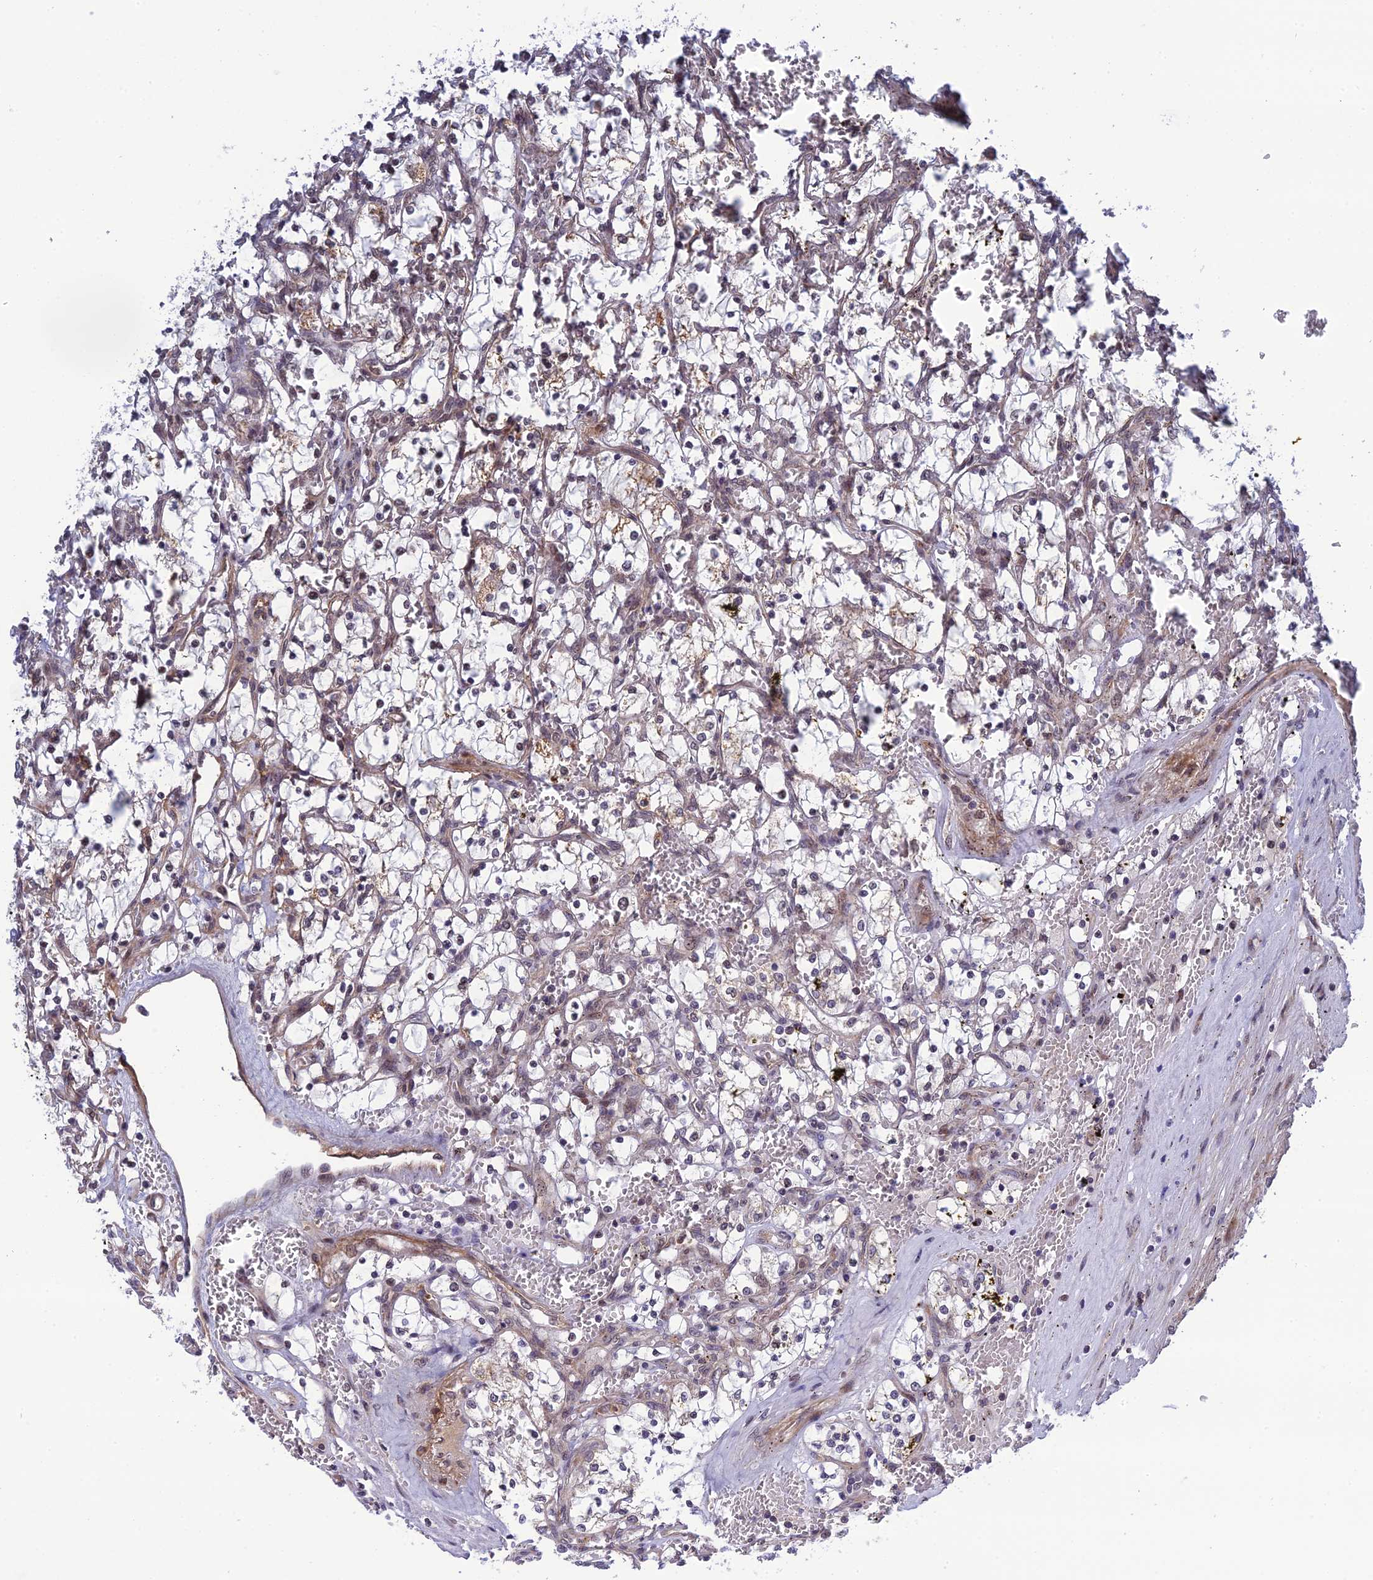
{"staining": {"intensity": "weak", "quantity": "<25%", "location": "cytoplasmic/membranous"}, "tissue": "renal cancer", "cell_type": "Tumor cells", "image_type": "cancer", "snomed": [{"axis": "morphology", "description": "Adenocarcinoma, NOS"}, {"axis": "topography", "description": "Kidney"}], "caption": "An image of renal cancer (adenocarcinoma) stained for a protein displays no brown staining in tumor cells. (DAB immunohistochemistry (IHC) visualized using brightfield microscopy, high magnification).", "gene": "REXO1", "patient": {"sex": "female", "age": 69}}